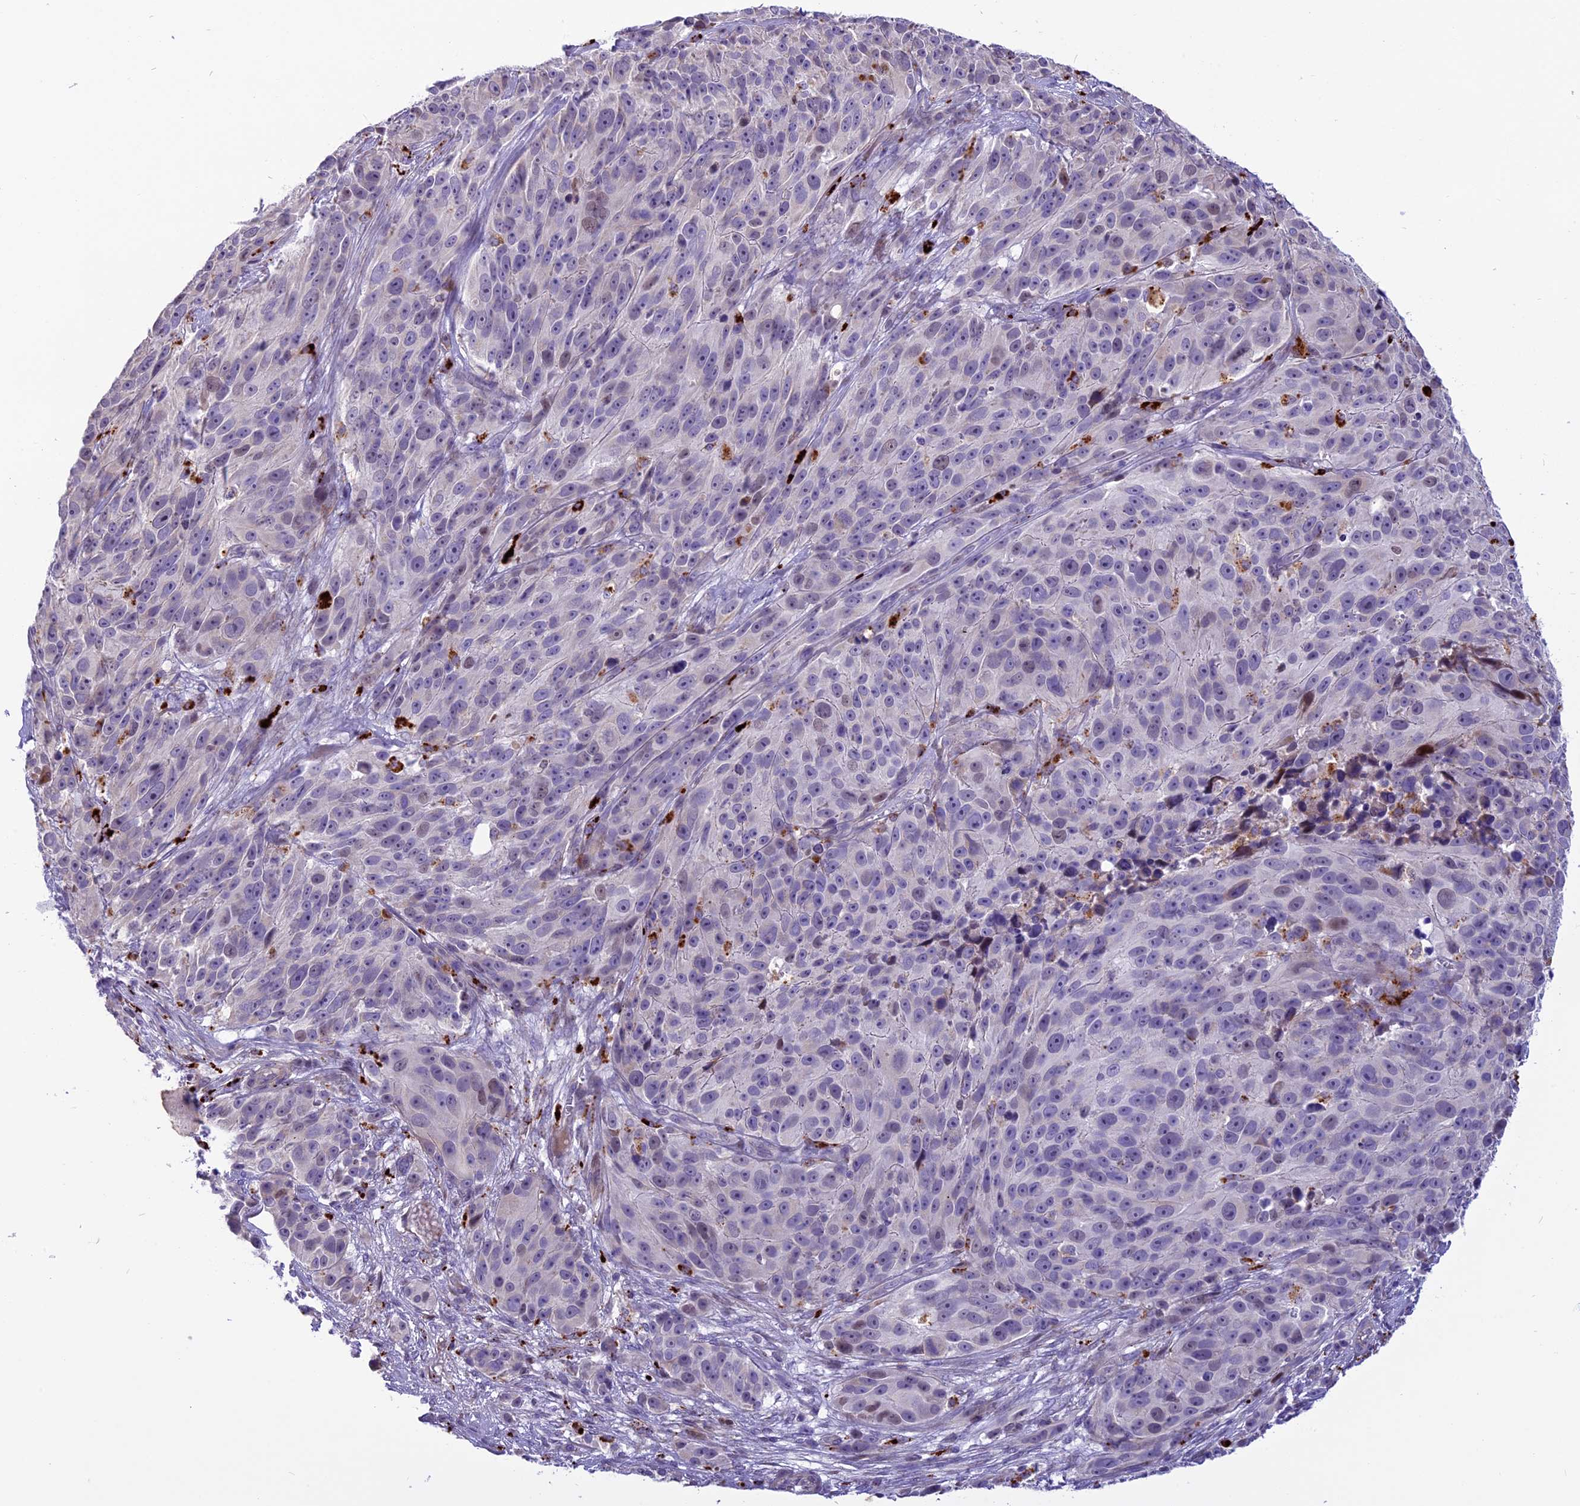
{"staining": {"intensity": "negative", "quantity": "none", "location": "none"}, "tissue": "melanoma", "cell_type": "Tumor cells", "image_type": "cancer", "snomed": [{"axis": "morphology", "description": "Malignant melanoma, NOS"}, {"axis": "topography", "description": "Skin"}], "caption": "IHC histopathology image of neoplastic tissue: human melanoma stained with DAB shows no significant protein staining in tumor cells. Brightfield microscopy of immunohistochemistry stained with DAB (3,3'-diaminobenzidine) (brown) and hematoxylin (blue), captured at high magnification.", "gene": "THRSP", "patient": {"sex": "male", "age": 84}}